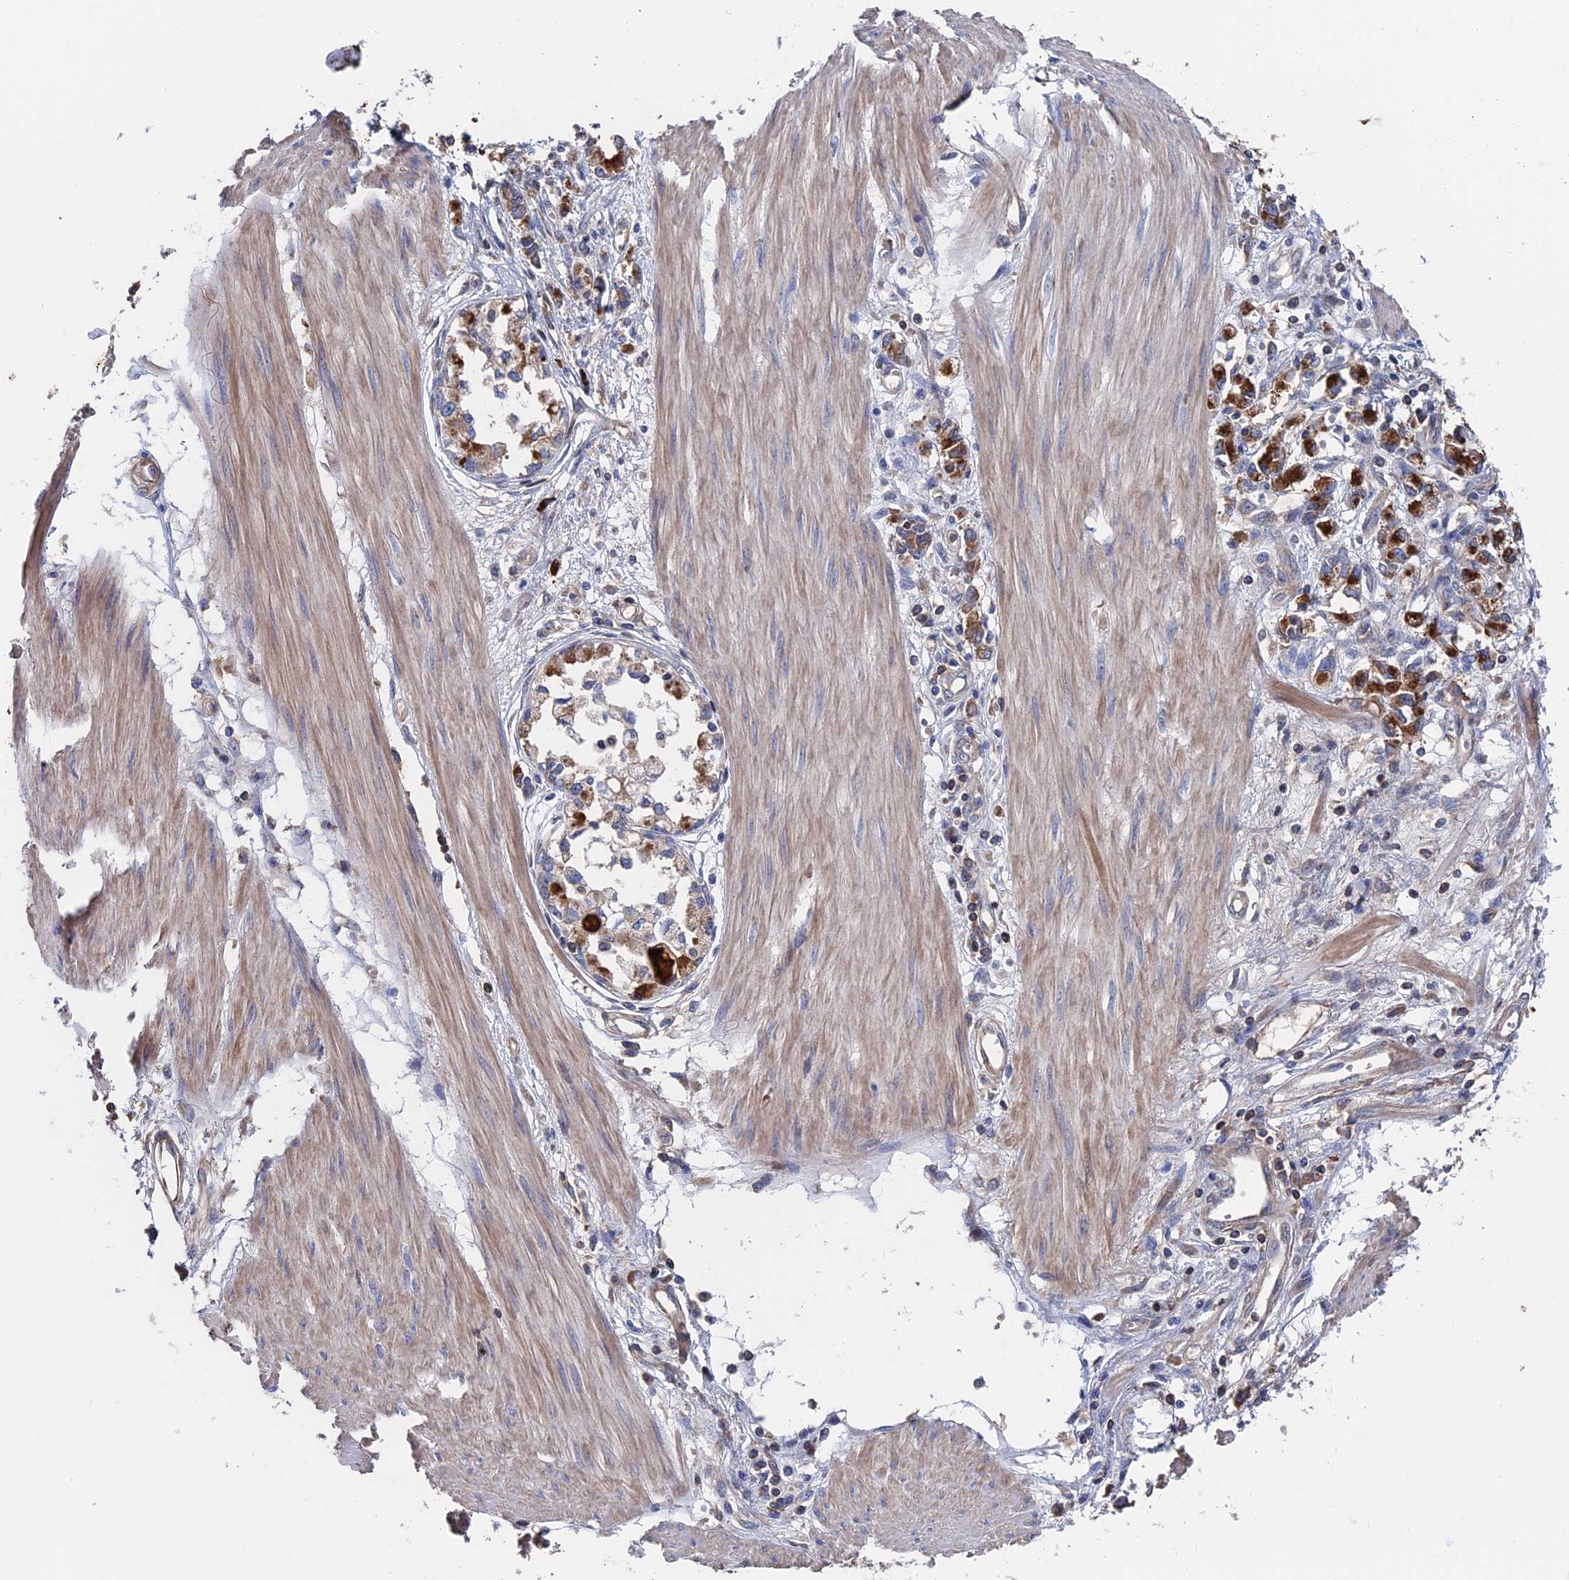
{"staining": {"intensity": "moderate", "quantity": "25%-75%", "location": "cytoplasmic/membranous"}, "tissue": "stomach cancer", "cell_type": "Tumor cells", "image_type": "cancer", "snomed": [{"axis": "morphology", "description": "Adenocarcinoma, NOS"}, {"axis": "topography", "description": "Stomach"}], "caption": "There is medium levels of moderate cytoplasmic/membranous positivity in tumor cells of stomach cancer (adenocarcinoma), as demonstrated by immunohistochemical staining (brown color).", "gene": "RPUSD1", "patient": {"sex": "female", "age": 76}}